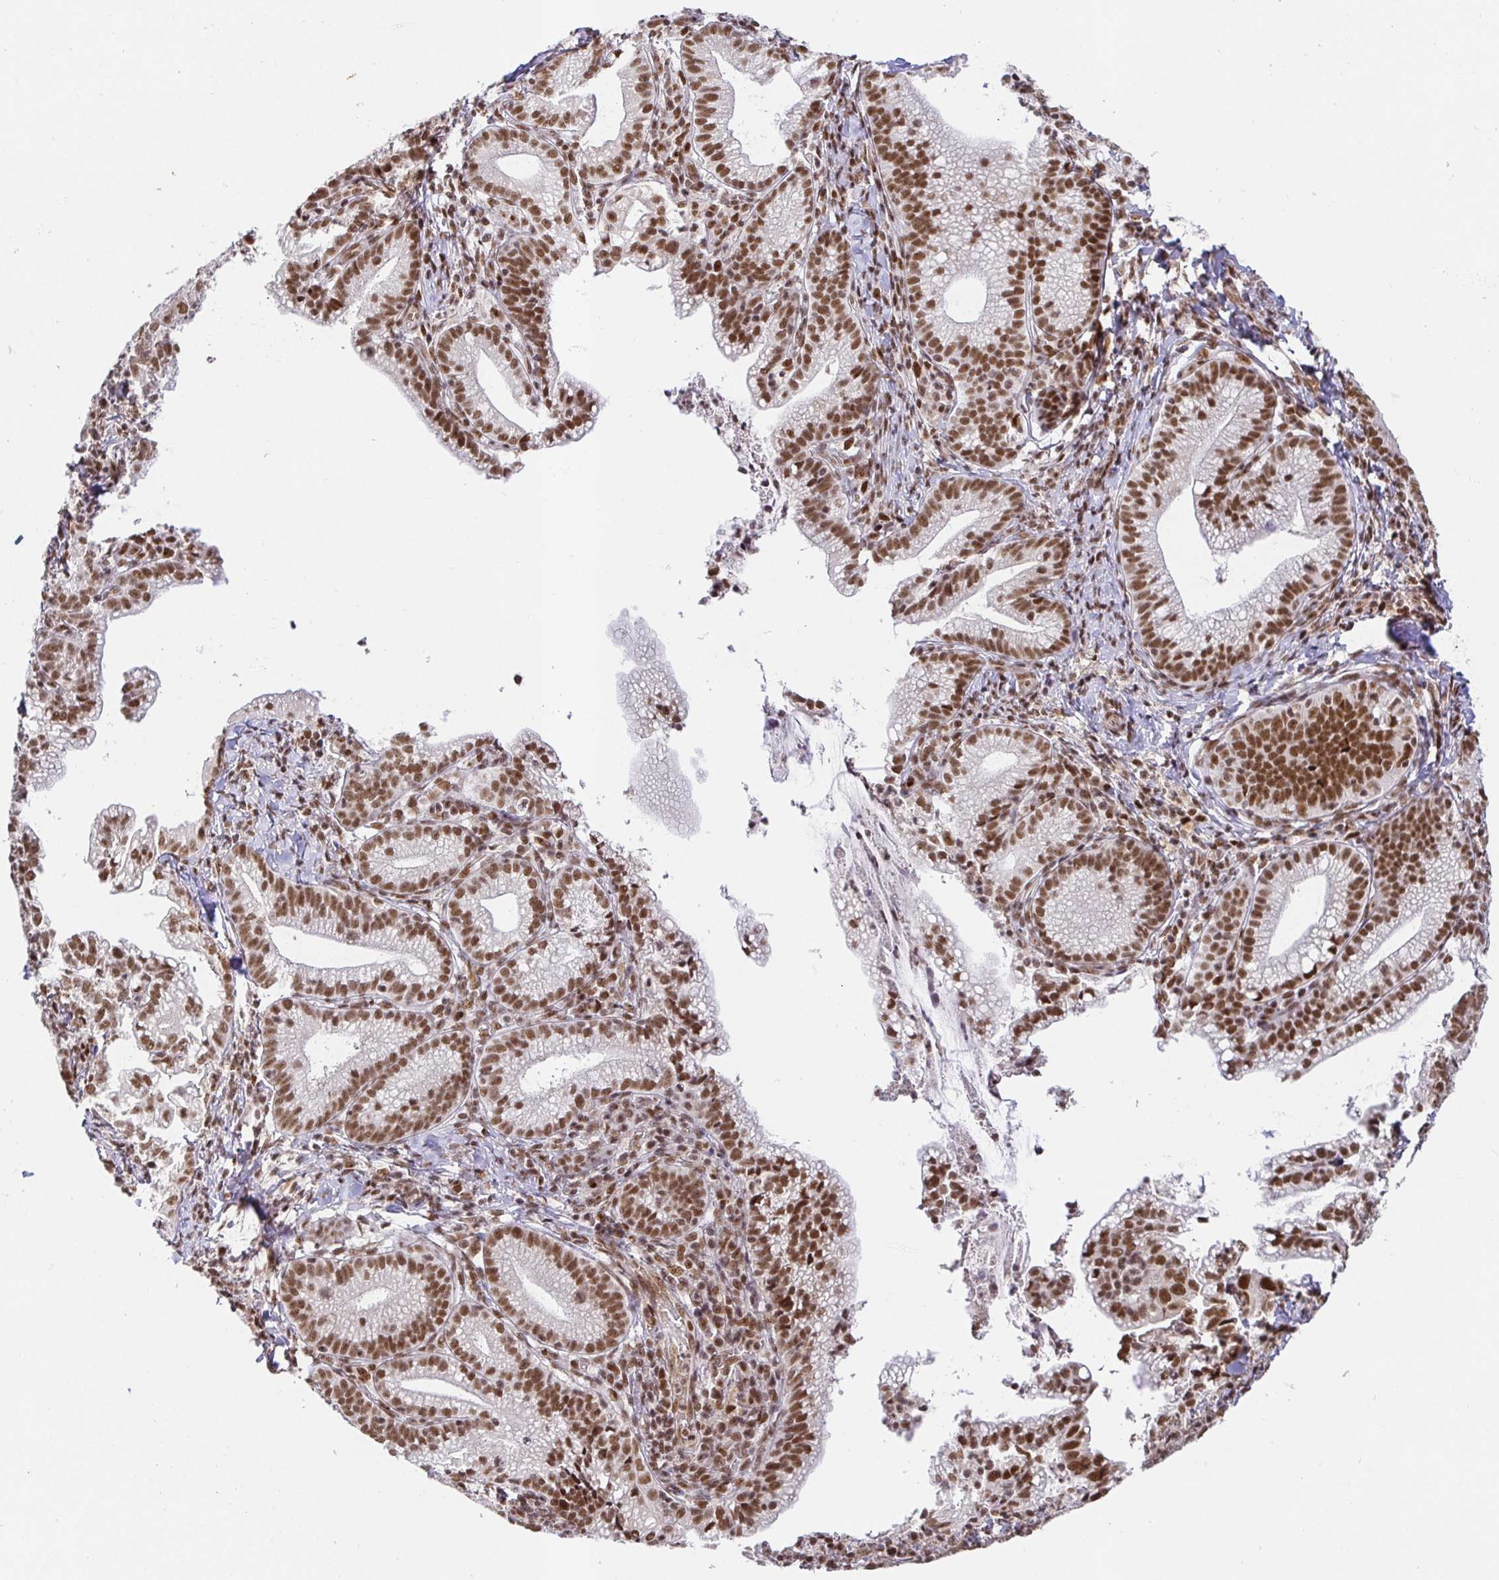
{"staining": {"intensity": "moderate", "quantity": ">75%", "location": "nuclear"}, "tissue": "cervical cancer", "cell_type": "Tumor cells", "image_type": "cancer", "snomed": [{"axis": "morphology", "description": "Normal tissue, NOS"}, {"axis": "morphology", "description": "Adenocarcinoma, NOS"}, {"axis": "topography", "description": "Cervix"}], "caption": "Immunohistochemical staining of cervical adenocarcinoma exhibits medium levels of moderate nuclear protein staining in about >75% of tumor cells. Immunohistochemistry stains the protein in brown and the nuclei are stained blue.", "gene": "USF1", "patient": {"sex": "female", "age": 44}}